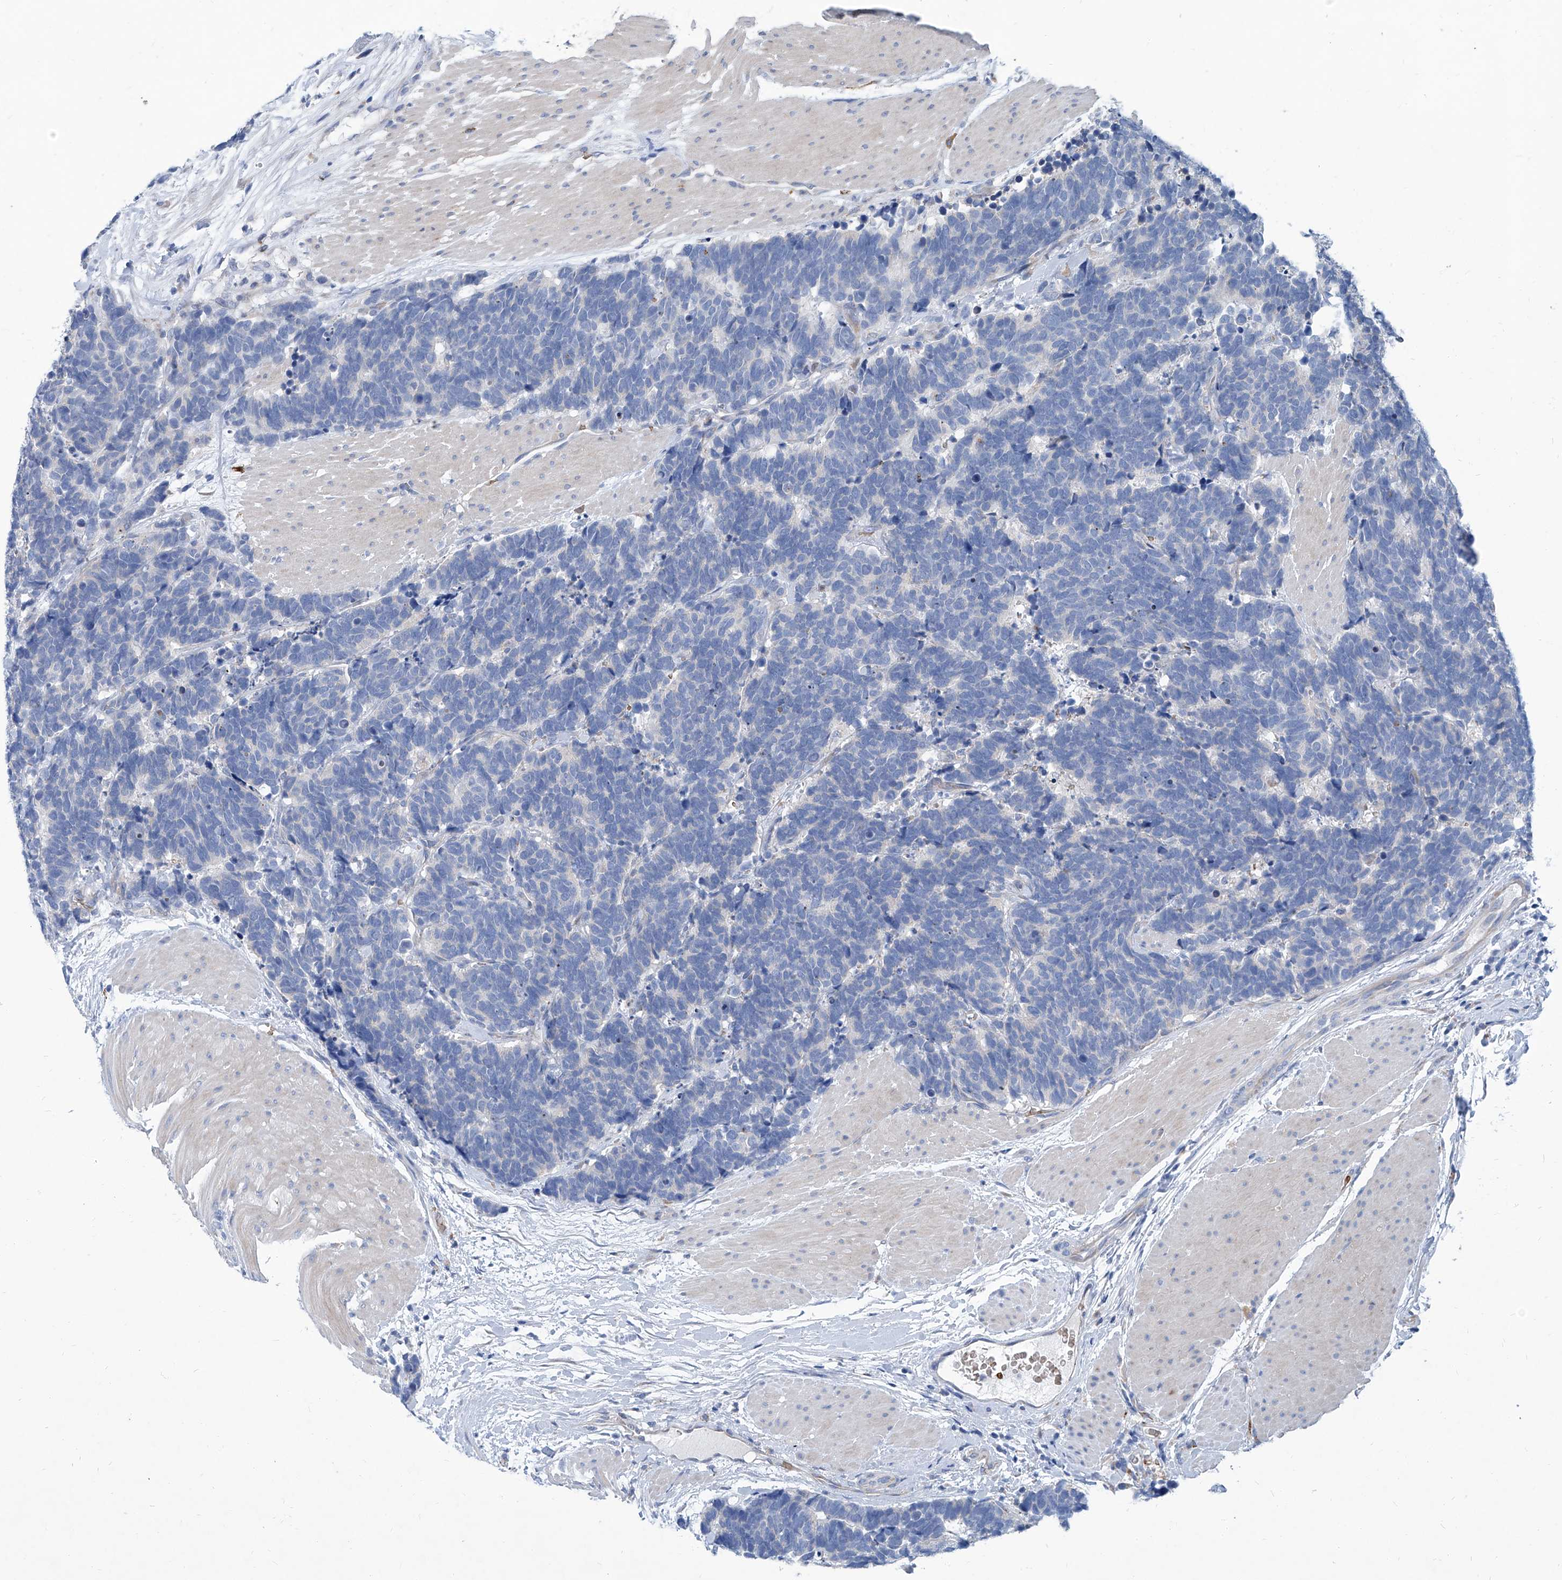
{"staining": {"intensity": "negative", "quantity": "none", "location": "none"}, "tissue": "carcinoid", "cell_type": "Tumor cells", "image_type": "cancer", "snomed": [{"axis": "morphology", "description": "Carcinoma, NOS"}, {"axis": "morphology", "description": "Carcinoid, malignant, NOS"}, {"axis": "topography", "description": "Urinary bladder"}], "caption": "This is a image of immunohistochemistry staining of carcinoid (malignant), which shows no expression in tumor cells.", "gene": "FPR2", "patient": {"sex": "male", "age": 57}}